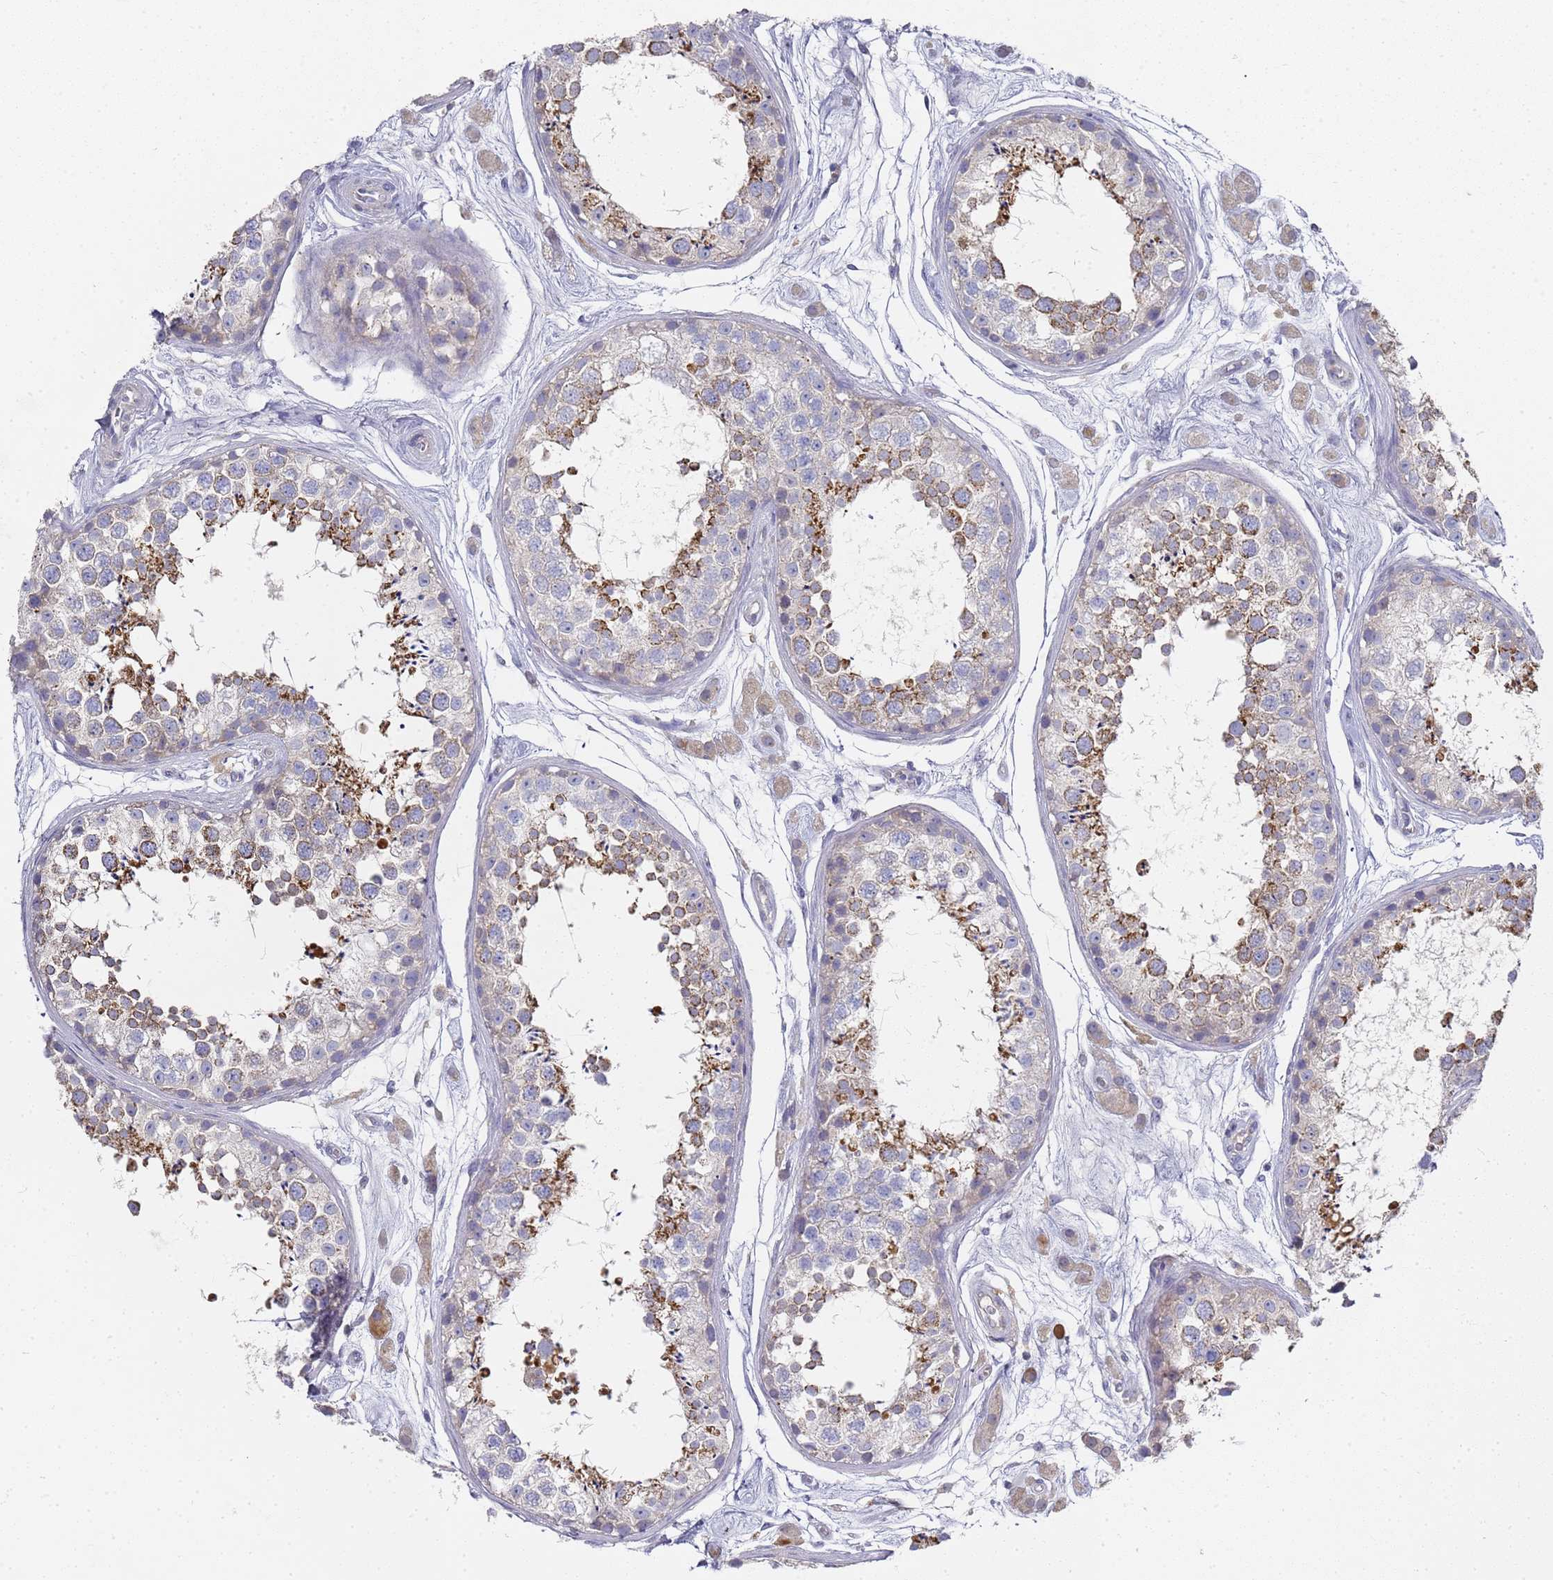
{"staining": {"intensity": "strong", "quantity": "<25%", "location": "cytoplasmic/membranous"}, "tissue": "testis", "cell_type": "Cells in seminiferous ducts", "image_type": "normal", "snomed": [{"axis": "morphology", "description": "Normal tissue, NOS"}, {"axis": "topography", "description": "Testis"}], "caption": "The image reveals immunohistochemical staining of unremarkable testis. There is strong cytoplasmic/membranous expression is appreciated in approximately <25% of cells in seminiferous ducts. The staining was performed using DAB (3,3'-diaminobenzidine), with brown indicating positive protein expression. Nuclei are stained blue with hematoxylin.", "gene": "NPEPPS", "patient": {"sex": "male", "age": 25}}